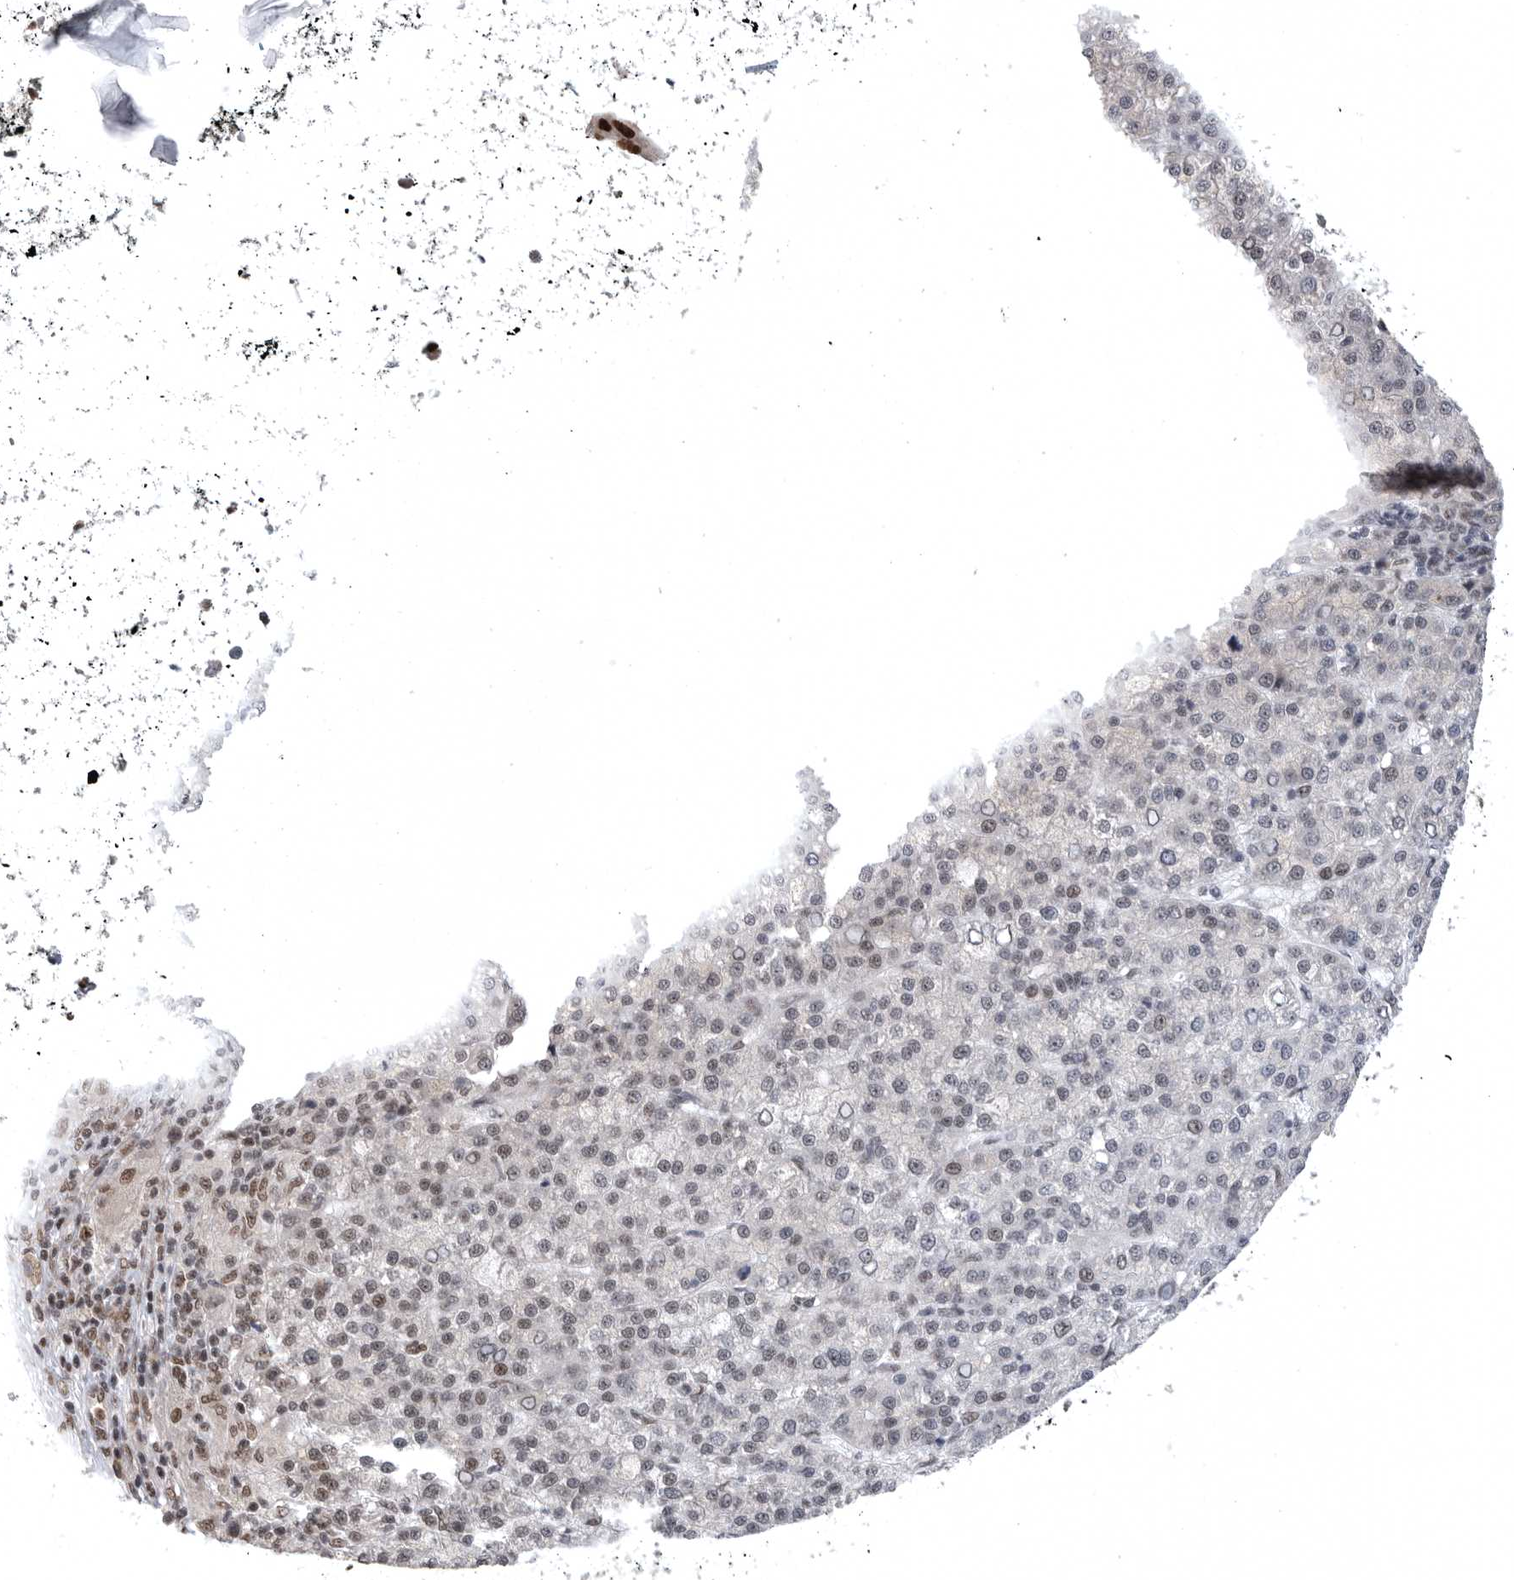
{"staining": {"intensity": "weak", "quantity": "<25%", "location": "nuclear"}, "tissue": "liver cancer", "cell_type": "Tumor cells", "image_type": "cancer", "snomed": [{"axis": "morphology", "description": "Carcinoma, Hepatocellular, NOS"}, {"axis": "topography", "description": "Liver"}], "caption": "High magnification brightfield microscopy of hepatocellular carcinoma (liver) stained with DAB (brown) and counterstained with hematoxylin (blue): tumor cells show no significant expression.", "gene": "ZNF830", "patient": {"sex": "female", "age": 58}}